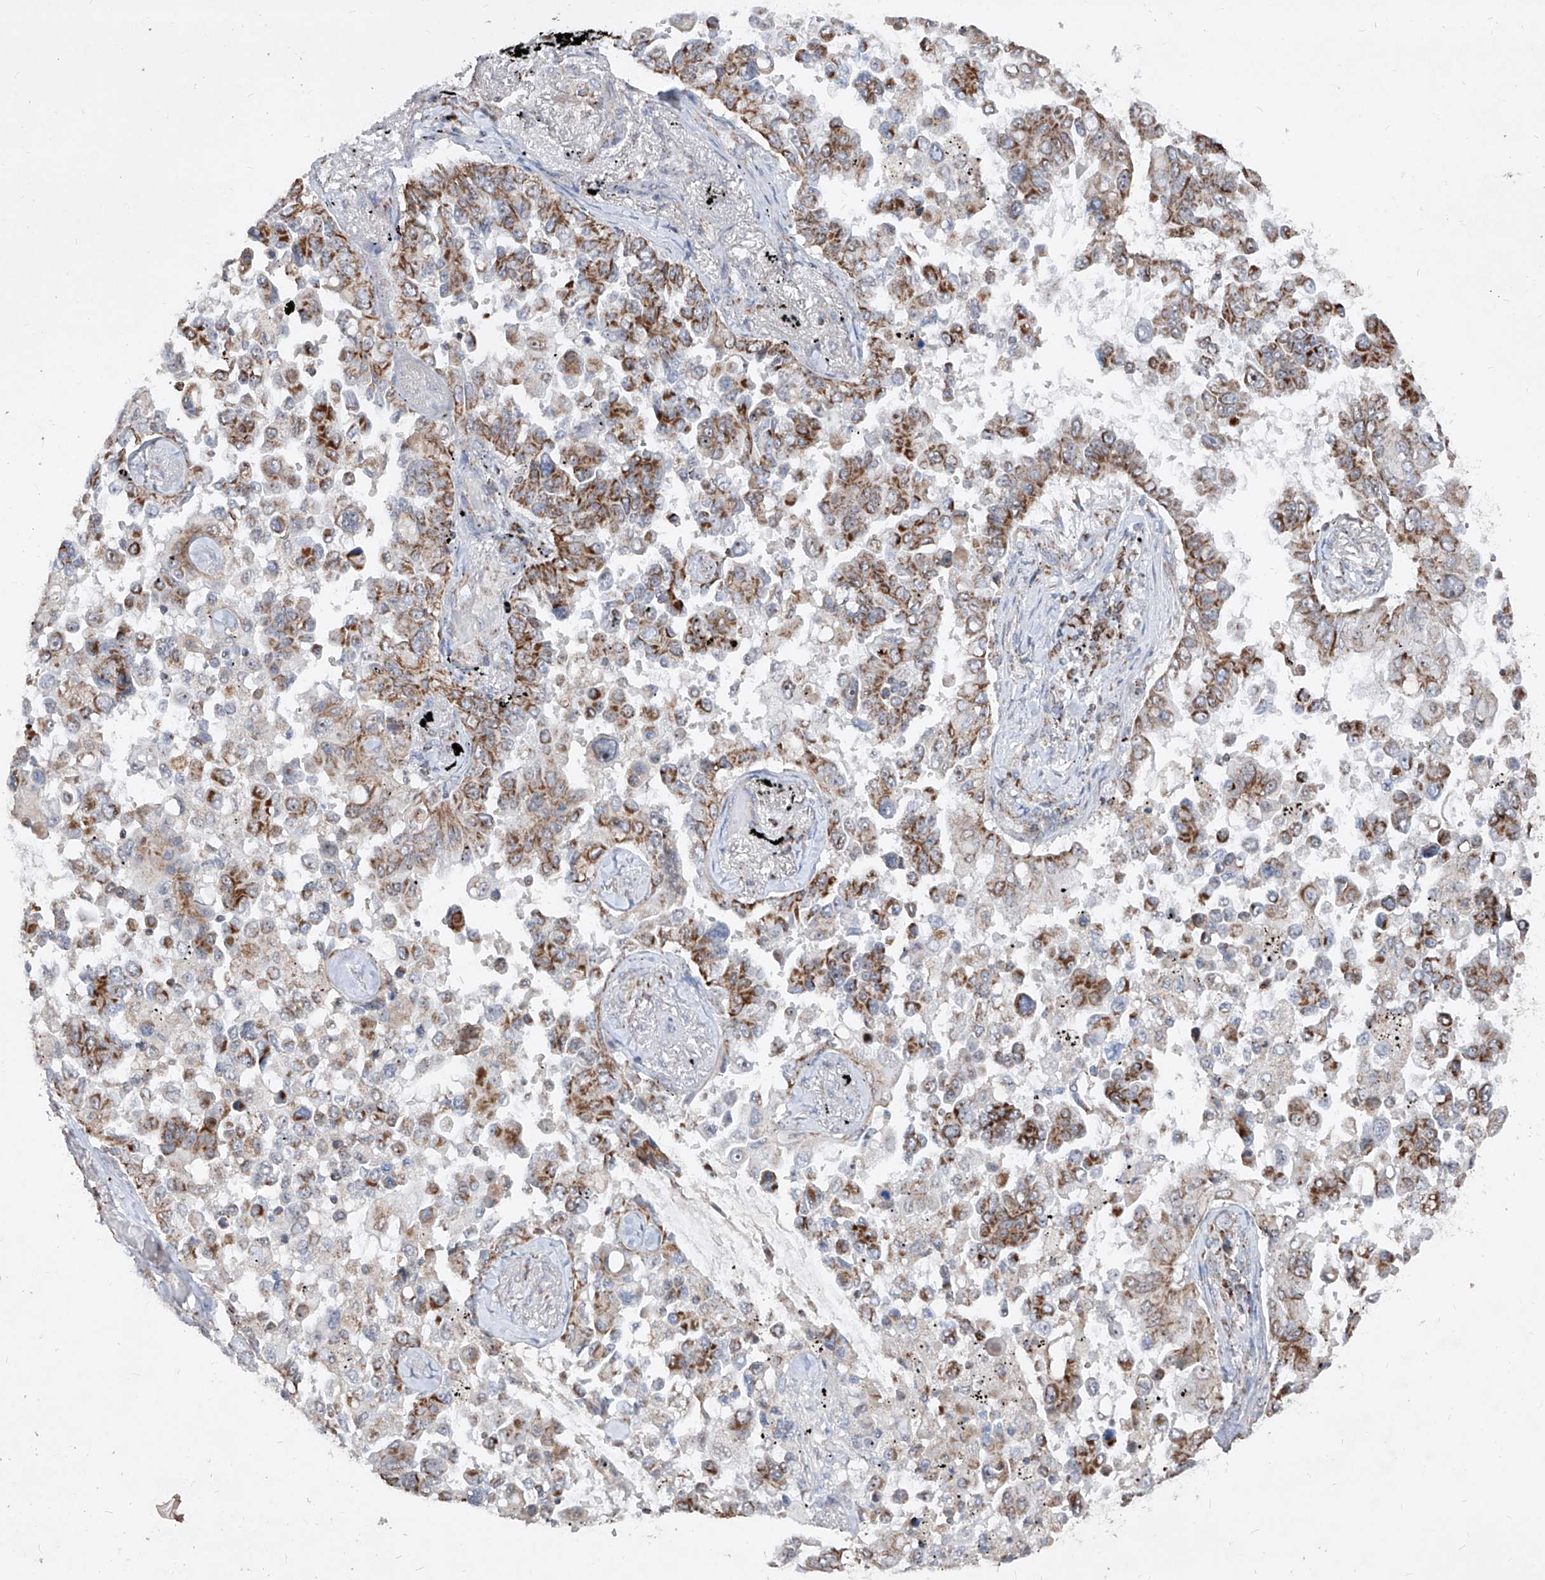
{"staining": {"intensity": "moderate", "quantity": ">75%", "location": "cytoplasmic/membranous"}, "tissue": "lung cancer", "cell_type": "Tumor cells", "image_type": "cancer", "snomed": [{"axis": "morphology", "description": "Adenocarcinoma, NOS"}, {"axis": "topography", "description": "Lung"}], "caption": "This image shows immunohistochemistry staining of human lung adenocarcinoma, with medium moderate cytoplasmic/membranous positivity in about >75% of tumor cells.", "gene": "NDUFB3", "patient": {"sex": "female", "age": 67}}